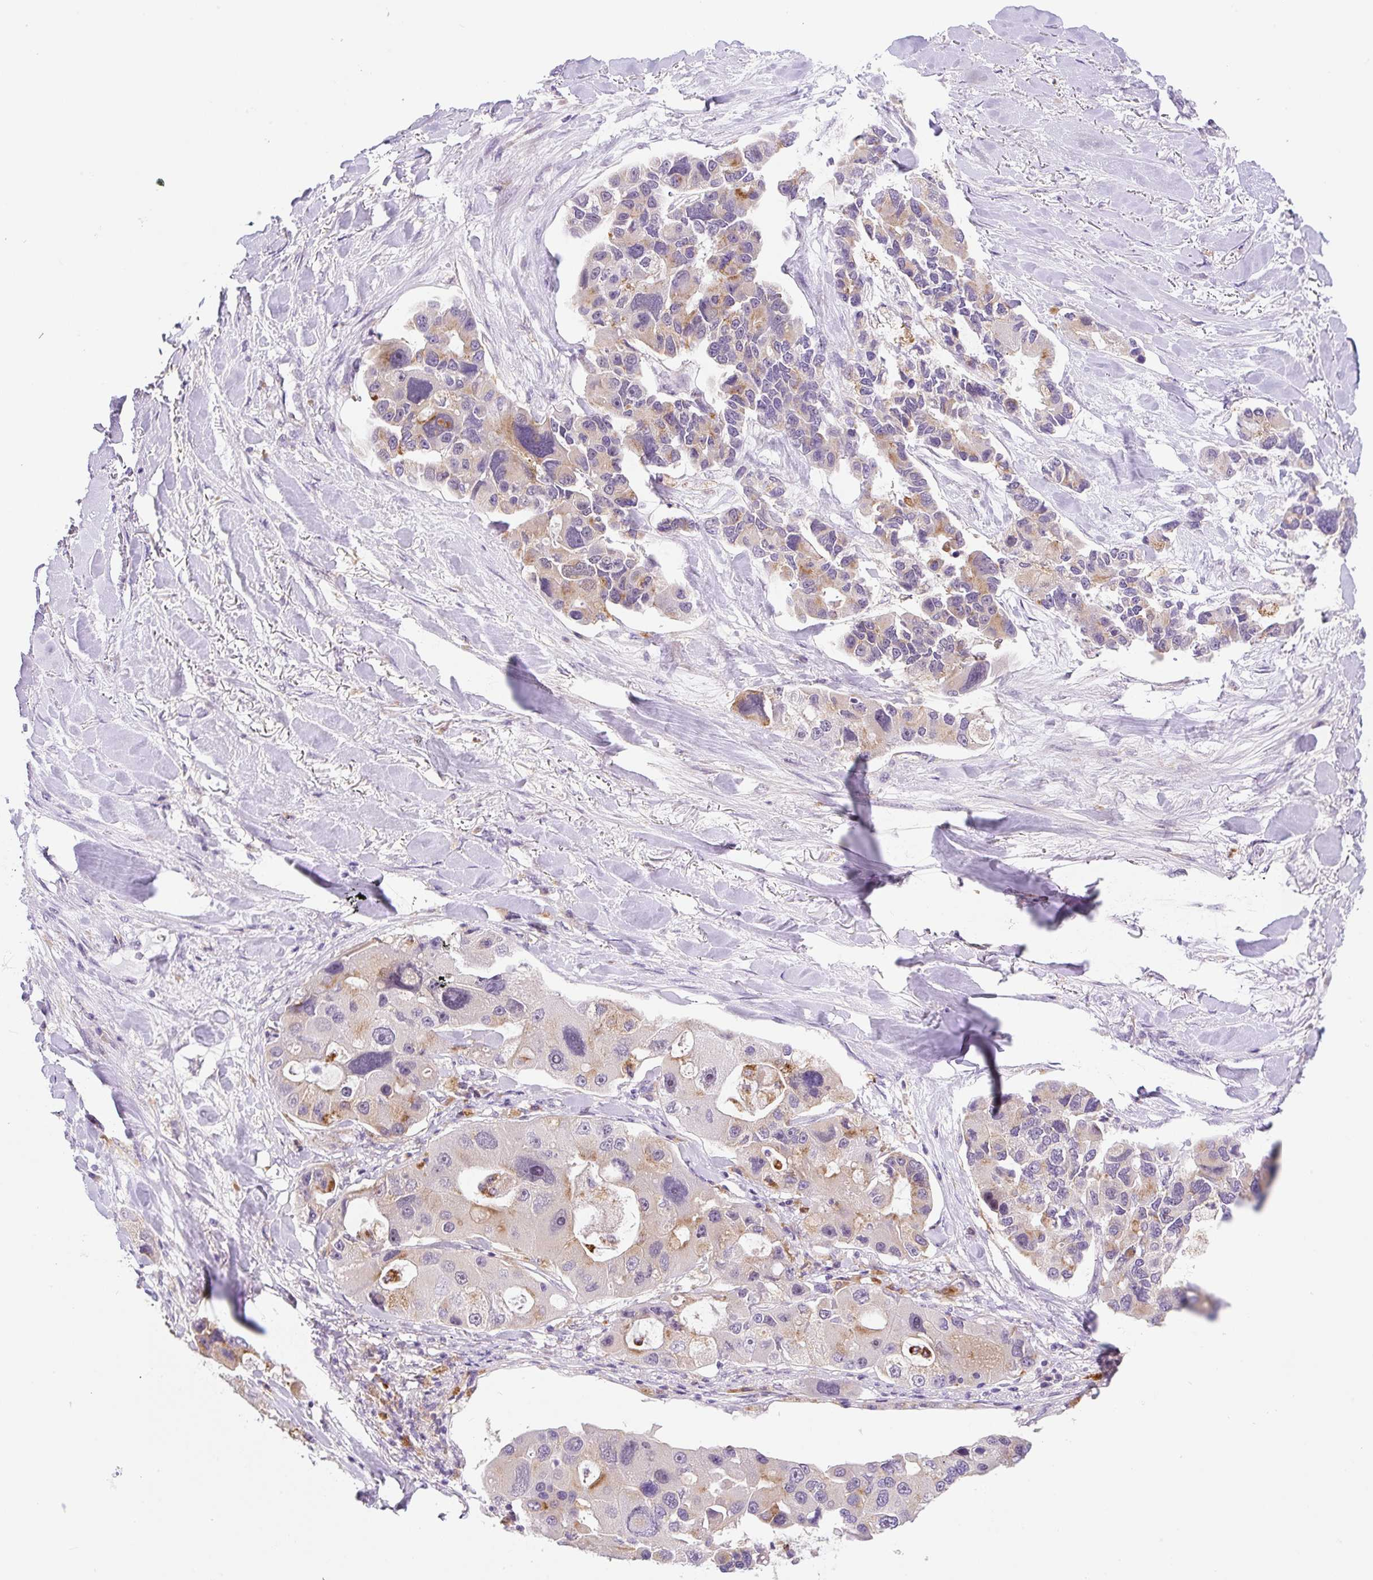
{"staining": {"intensity": "moderate", "quantity": "<25%", "location": "cytoplasmic/membranous"}, "tissue": "lung cancer", "cell_type": "Tumor cells", "image_type": "cancer", "snomed": [{"axis": "morphology", "description": "Adenocarcinoma, NOS"}, {"axis": "topography", "description": "Lung"}], "caption": "IHC (DAB (3,3'-diaminobenzidine)) staining of human lung adenocarcinoma reveals moderate cytoplasmic/membranous protein staining in approximately <25% of tumor cells.", "gene": "CEBPZOS", "patient": {"sex": "female", "age": 54}}